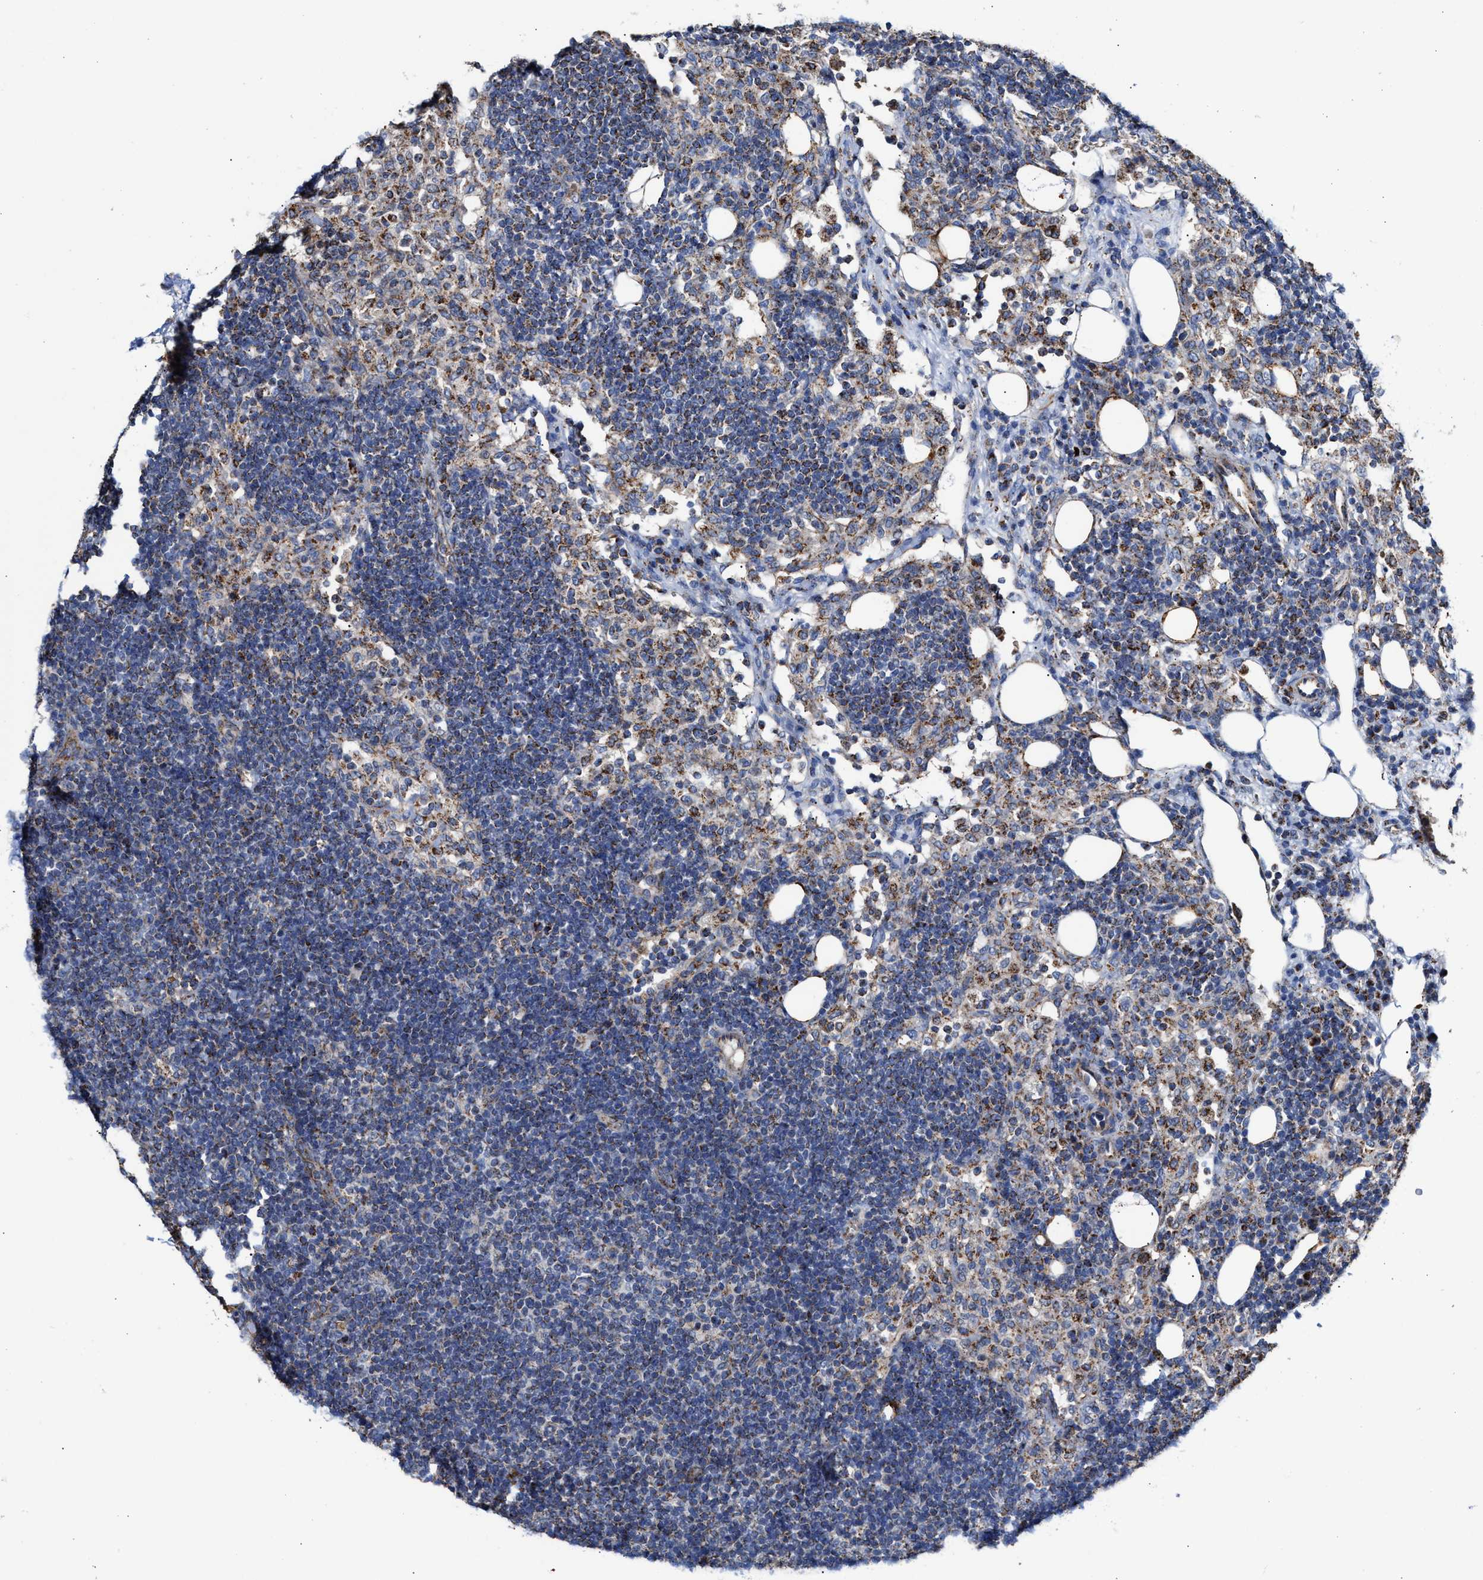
{"staining": {"intensity": "moderate", "quantity": "25%-75%", "location": "cytoplasmic/membranous"}, "tissue": "lymph node", "cell_type": "Germinal center cells", "image_type": "normal", "snomed": [{"axis": "morphology", "description": "Normal tissue, NOS"}, {"axis": "morphology", "description": "Carcinoid, malignant, NOS"}, {"axis": "topography", "description": "Lymph node"}], "caption": "A histopathology image showing moderate cytoplasmic/membranous staining in approximately 25%-75% of germinal center cells in benign lymph node, as visualized by brown immunohistochemical staining.", "gene": "MECR", "patient": {"sex": "male", "age": 47}}